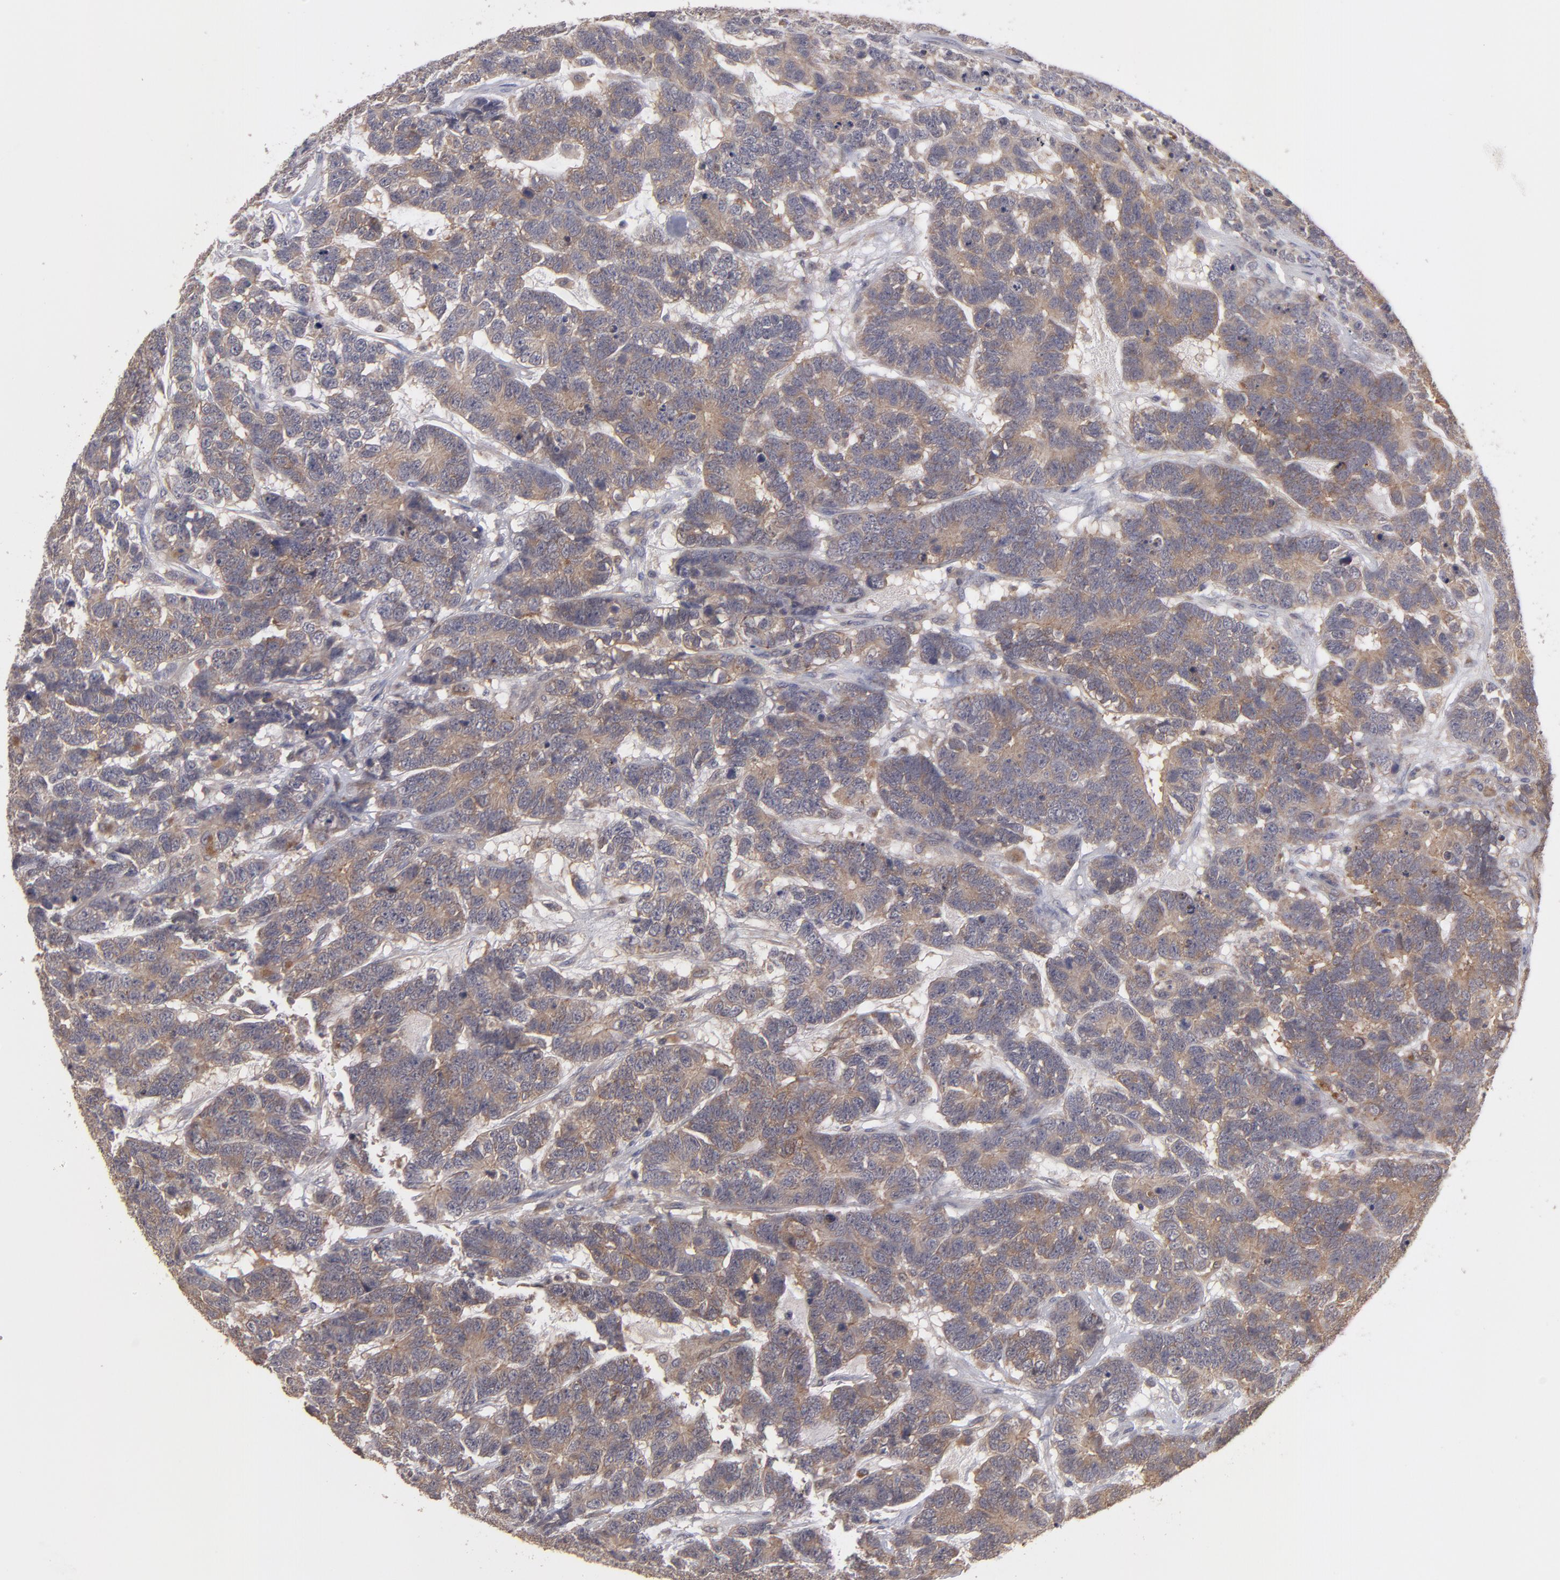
{"staining": {"intensity": "moderate", "quantity": ">75%", "location": "cytoplasmic/membranous"}, "tissue": "testis cancer", "cell_type": "Tumor cells", "image_type": "cancer", "snomed": [{"axis": "morphology", "description": "Carcinoma, Embryonal, NOS"}, {"axis": "topography", "description": "Testis"}], "caption": "Protein expression analysis of testis cancer (embryonal carcinoma) displays moderate cytoplasmic/membranous expression in approximately >75% of tumor cells. The staining was performed using DAB (3,3'-diaminobenzidine) to visualize the protein expression in brown, while the nuclei were stained in blue with hematoxylin (Magnification: 20x).", "gene": "CTSO", "patient": {"sex": "male", "age": 26}}